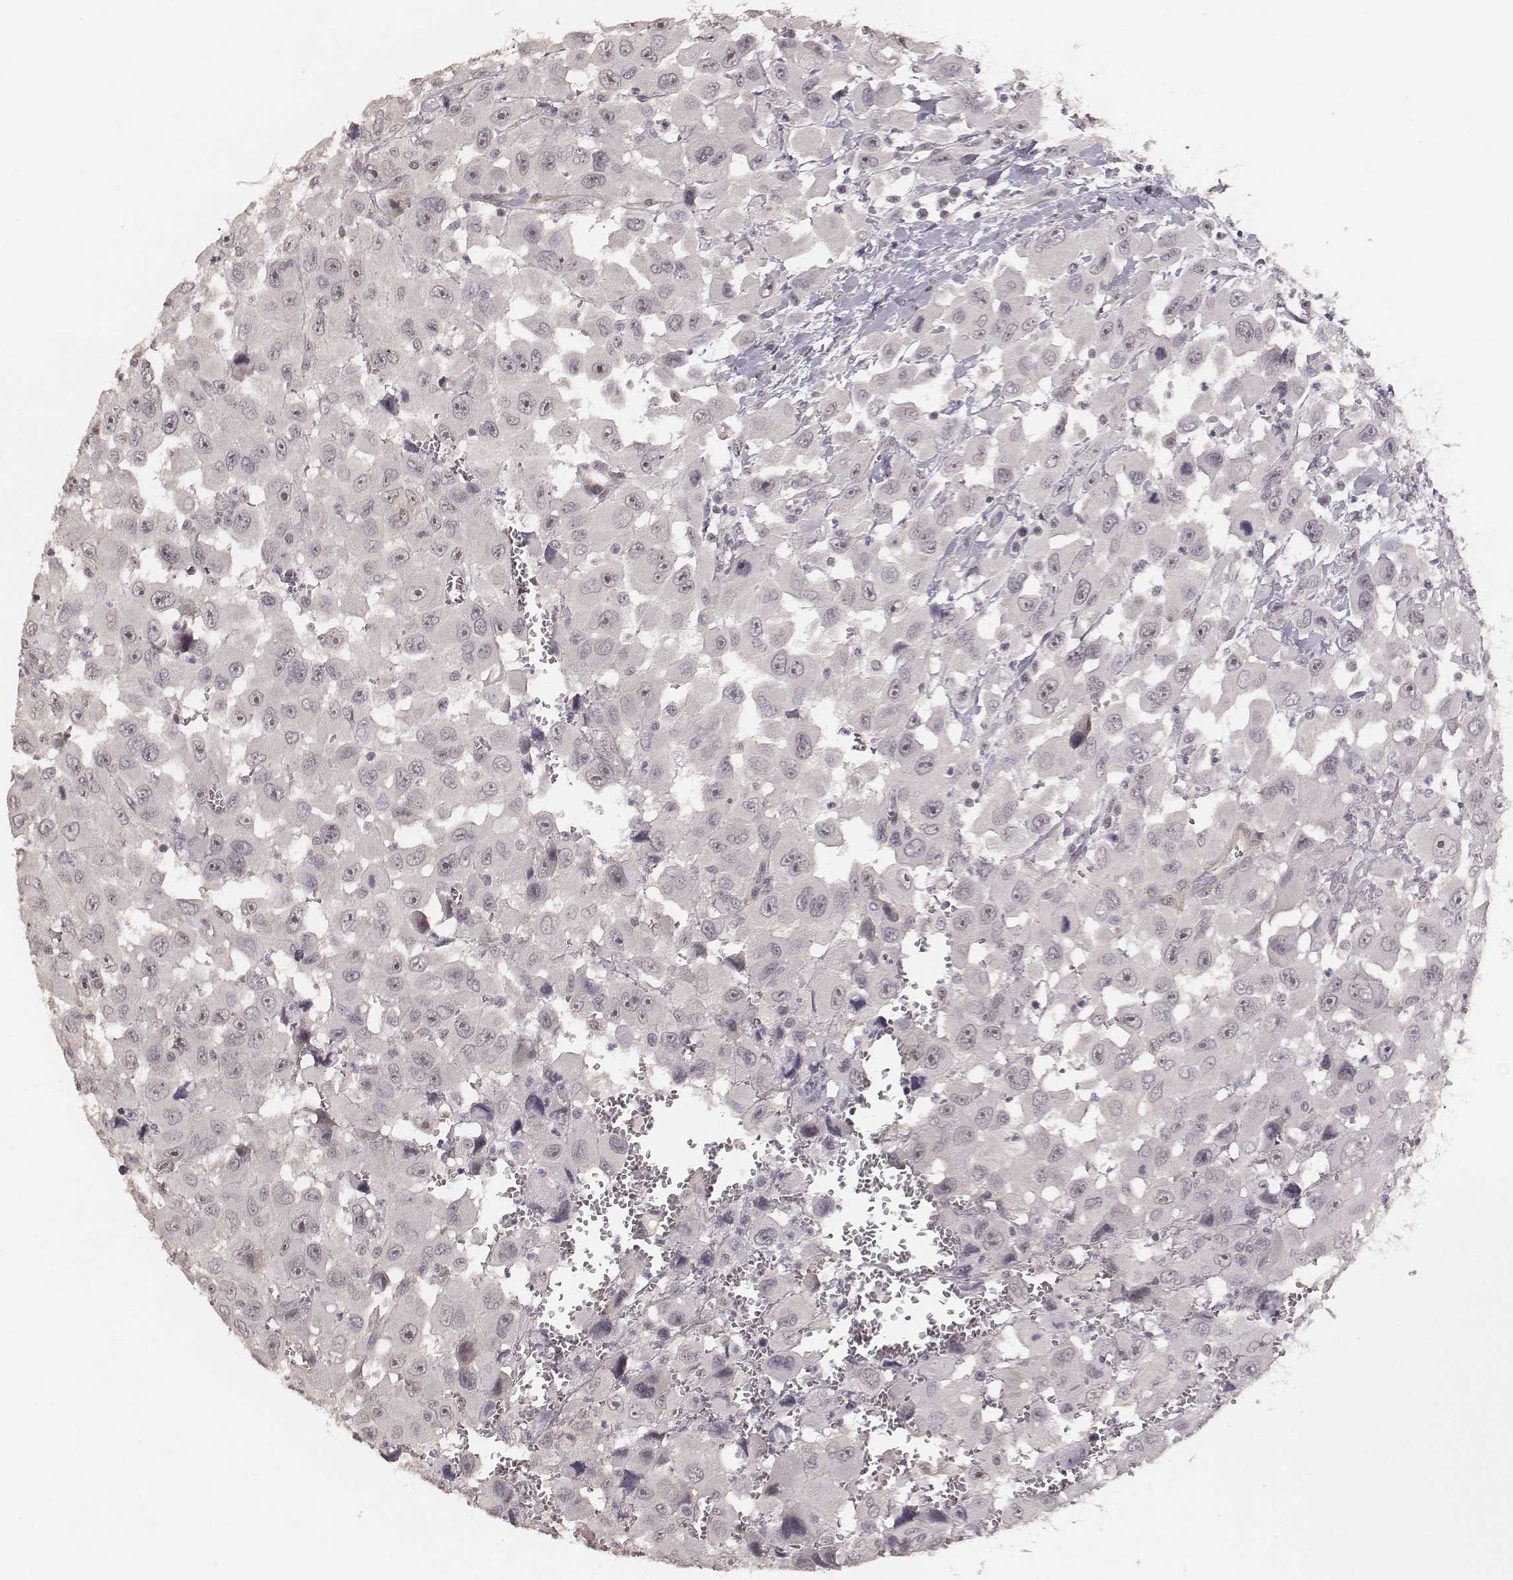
{"staining": {"intensity": "negative", "quantity": "none", "location": "none"}, "tissue": "head and neck cancer", "cell_type": "Tumor cells", "image_type": "cancer", "snomed": [{"axis": "morphology", "description": "Squamous cell carcinoma, NOS"}, {"axis": "morphology", "description": "Squamous cell carcinoma, metastatic, NOS"}, {"axis": "topography", "description": "Oral tissue"}, {"axis": "topography", "description": "Head-Neck"}], "caption": "This histopathology image is of head and neck cancer (squamous cell carcinoma) stained with immunohistochemistry to label a protein in brown with the nuclei are counter-stained blue. There is no staining in tumor cells. The staining is performed using DAB brown chromogen with nuclei counter-stained in using hematoxylin.", "gene": "LY6K", "patient": {"sex": "female", "age": 85}}